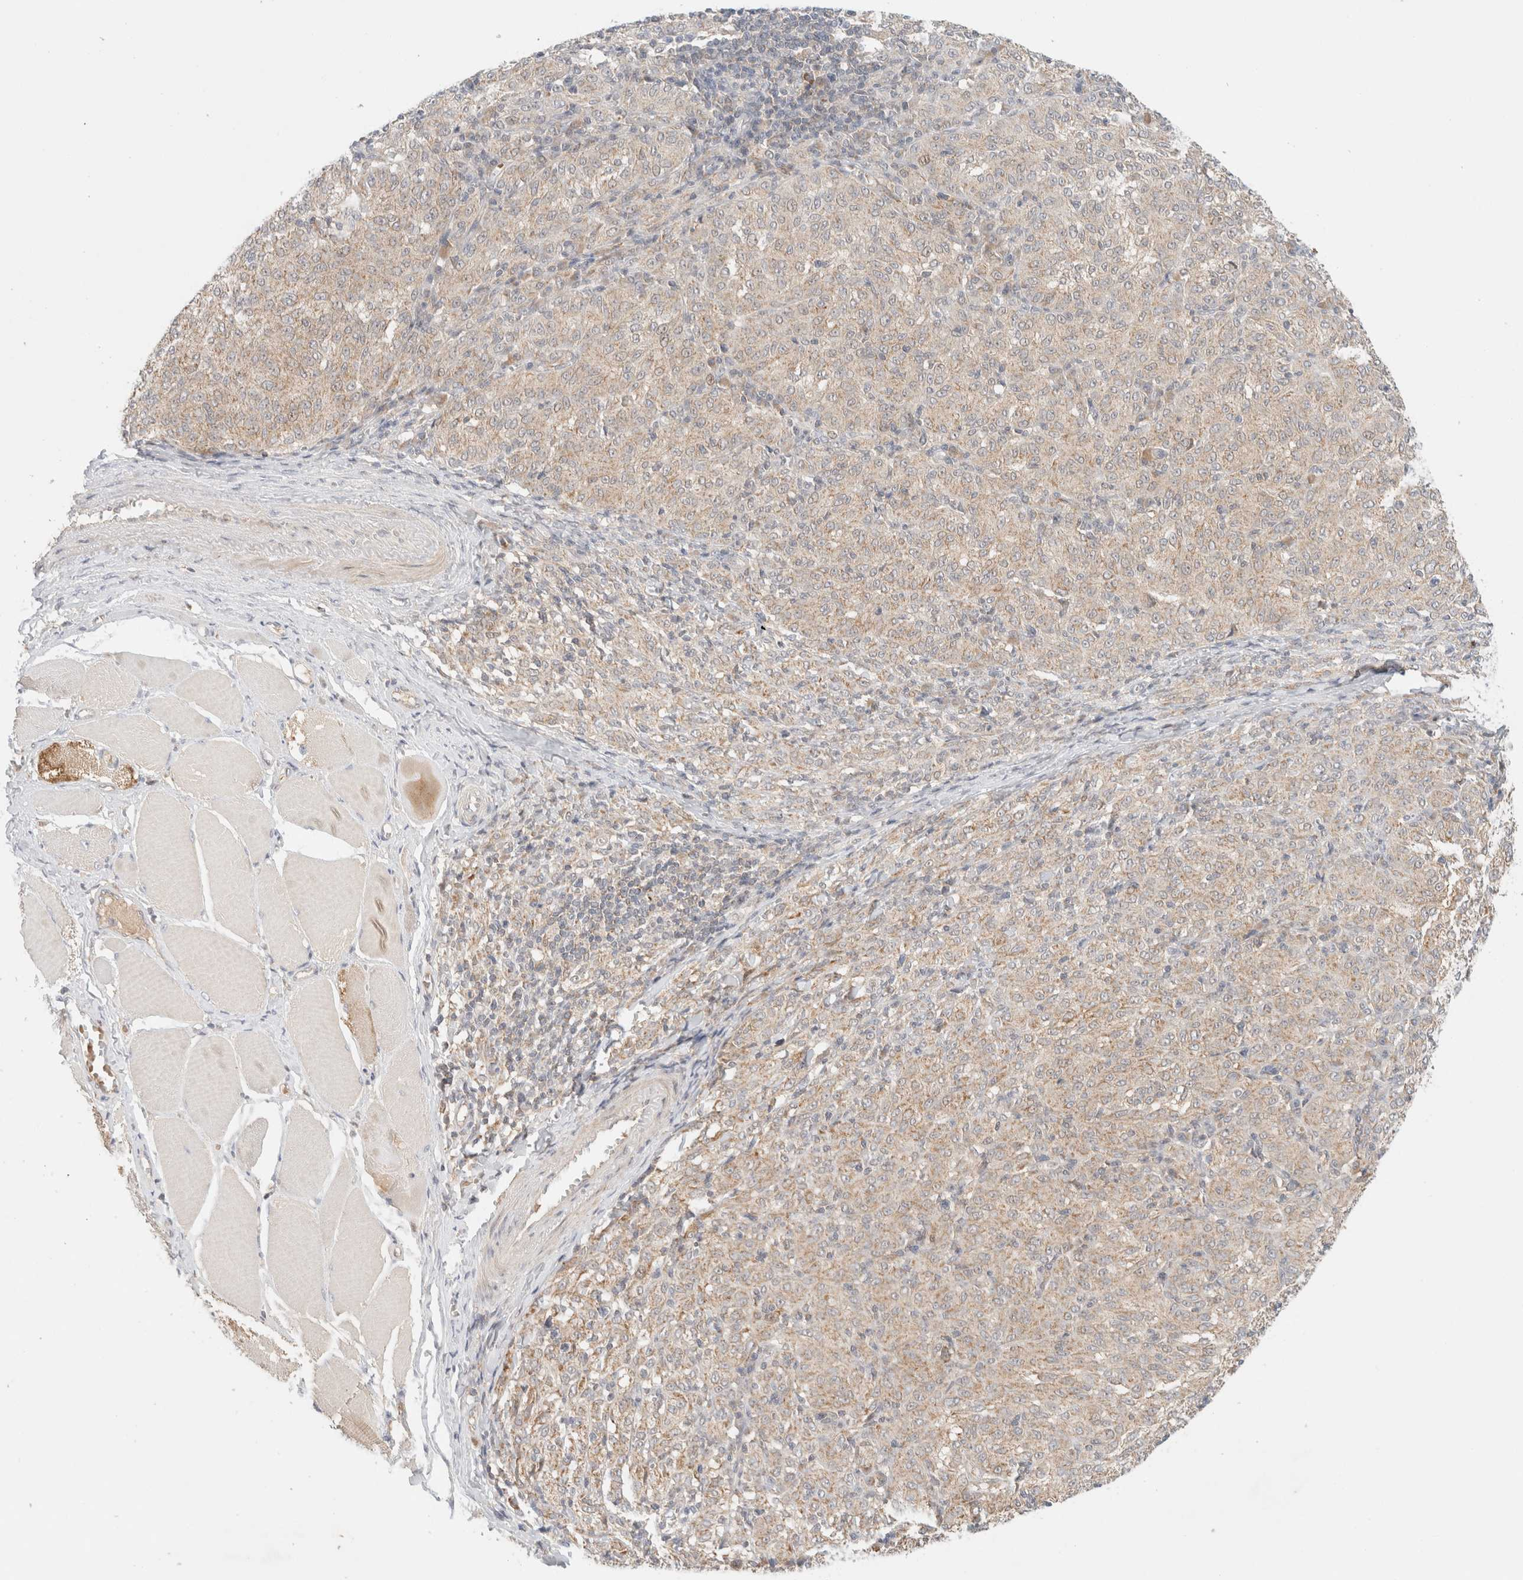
{"staining": {"intensity": "weak", "quantity": ">75%", "location": "cytoplasmic/membranous"}, "tissue": "melanoma", "cell_type": "Tumor cells", "image_type": "cancer", "snomed": [{"axis": "morphology", "description": "Malignant melanoma, NOS"}, {"axis": "topography", "description": "Skin"}], "caption": "IHC photomicrograph of malignant melanoma stained for a protein (brown), which displays low levels of weak cytoplasmic/membranous staining in about >75% of tumor cells.", "gene": "MRM3", "patient": {"sex": "female", "age": 72}}